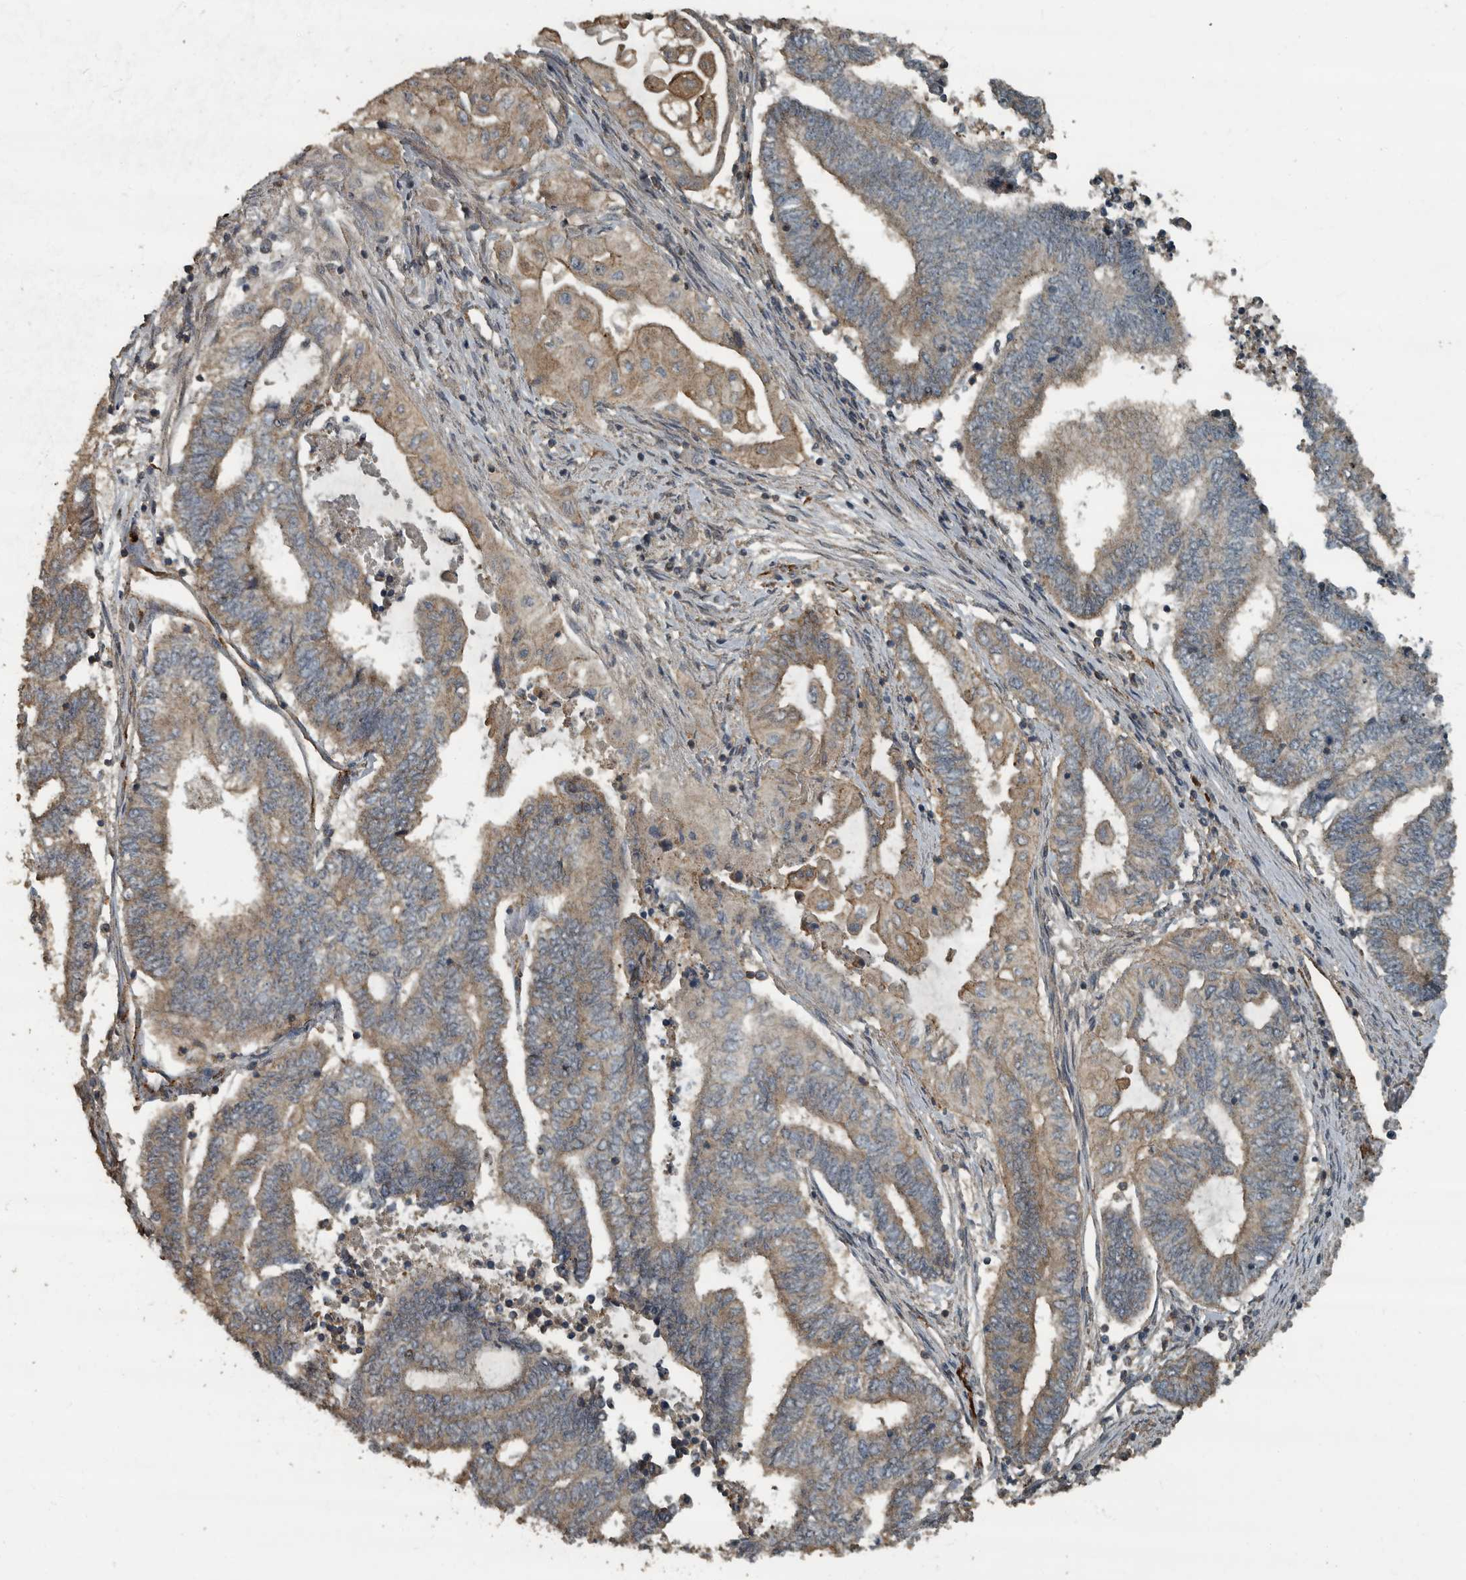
{"staining": {"intensity": "weak", "quantity": ">75%", "location": "cytoplasmic/membranous"}, "tissue": "endometrial cancer", "cell_type": "Tumor cells", "image_type": "cancer", "snomed": [{"axis": "morphology", "description": "Adenocarcinoma, NOS"}, {"axis": "topography", "description": "Uterus"}, {"axis": "topography", "description": "Endometrium"}], "caption": "This photomicrograph shows IHC staining of human endometrial cancer, with low weak cytoplasmic/membranous expression in approximately >75% of tumor cells.", "gene": "IL15RA", "patient": {"sex": "female", "age": 70}}